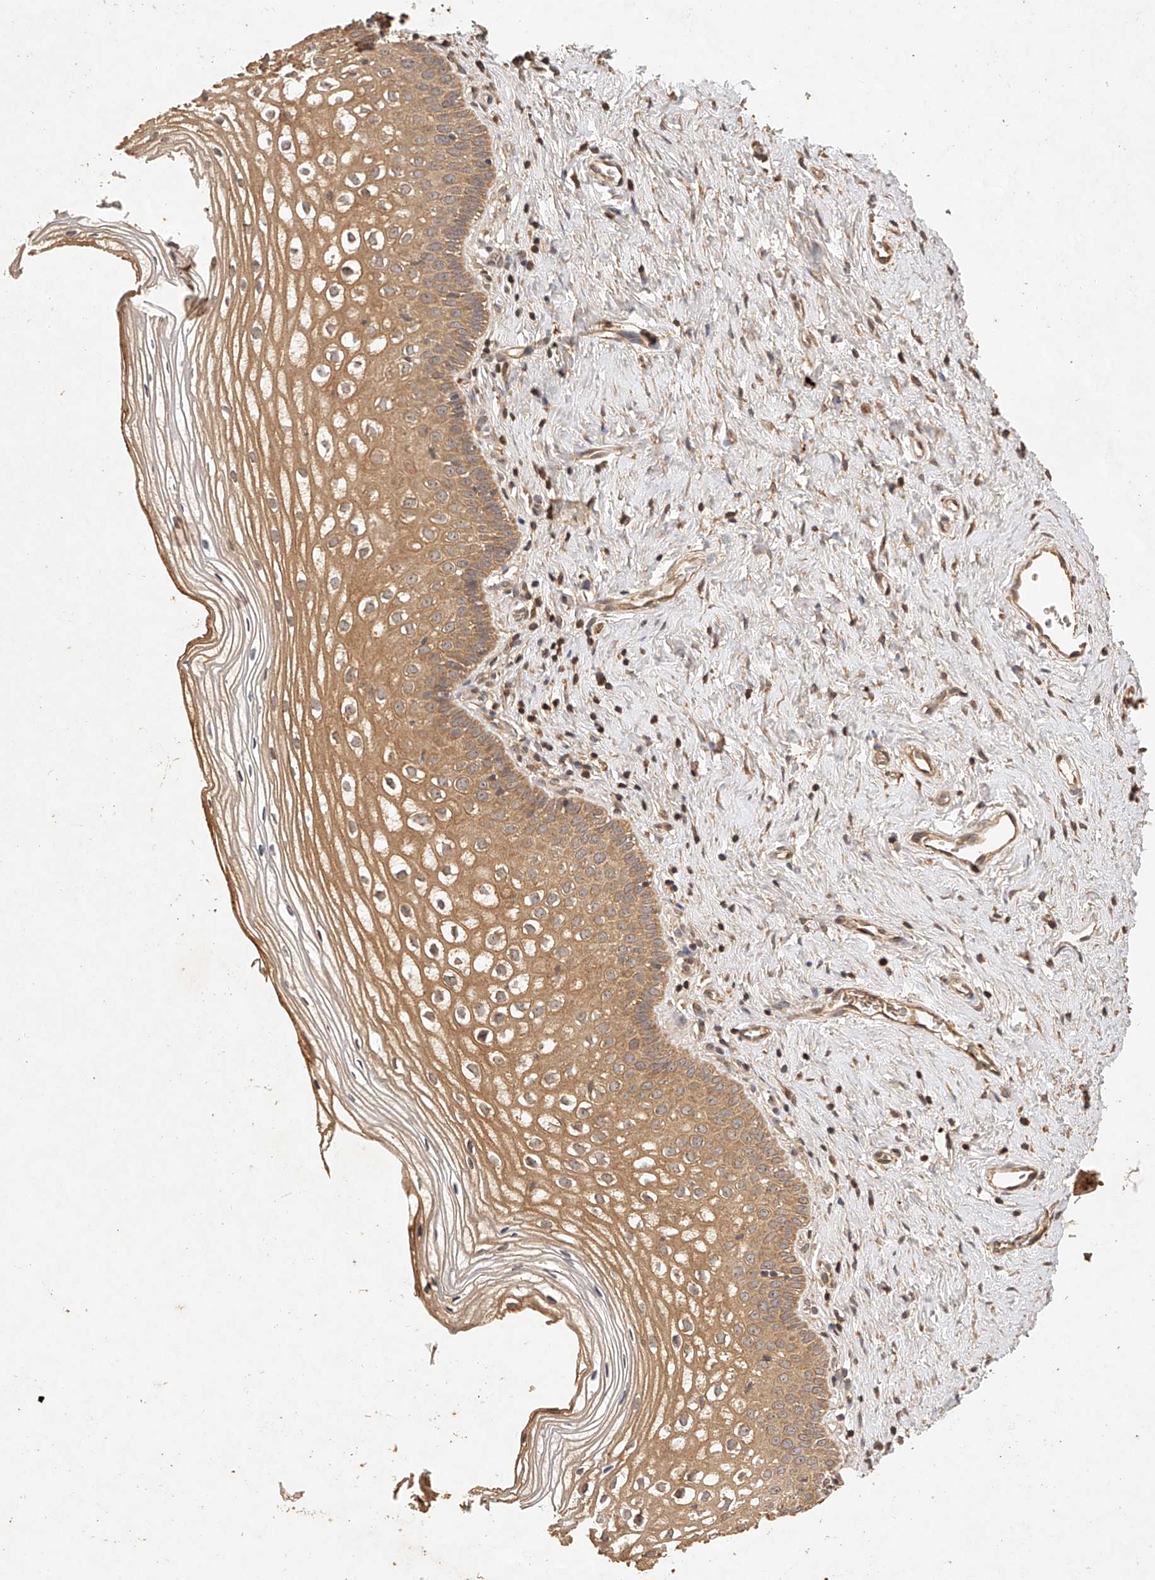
{"staining": {"intensity": "moderate", "quantity": ">75%", "location": "cytoplasmic/membranous"}, "tissue": "cervix", "cell_type": "Glandular cells", "image_type": "normal", "snomed": [{"axis": "morphology", "description": "Normal tissue, NOS"}, {"axis": "topography", "description": "Cervix"}], "caption": "Brown immunohistochemical staining in unremarkable human cervix shows moderate cytoplasmic/membranous staining in approximately >75% of glandular cells. Using DAB (brown) and hematoxylin (blue) stains, captured at high magnification using brightfield microscopy.", "gene": "NSMAF", "patient": {"sex": "female", "age": 27}}